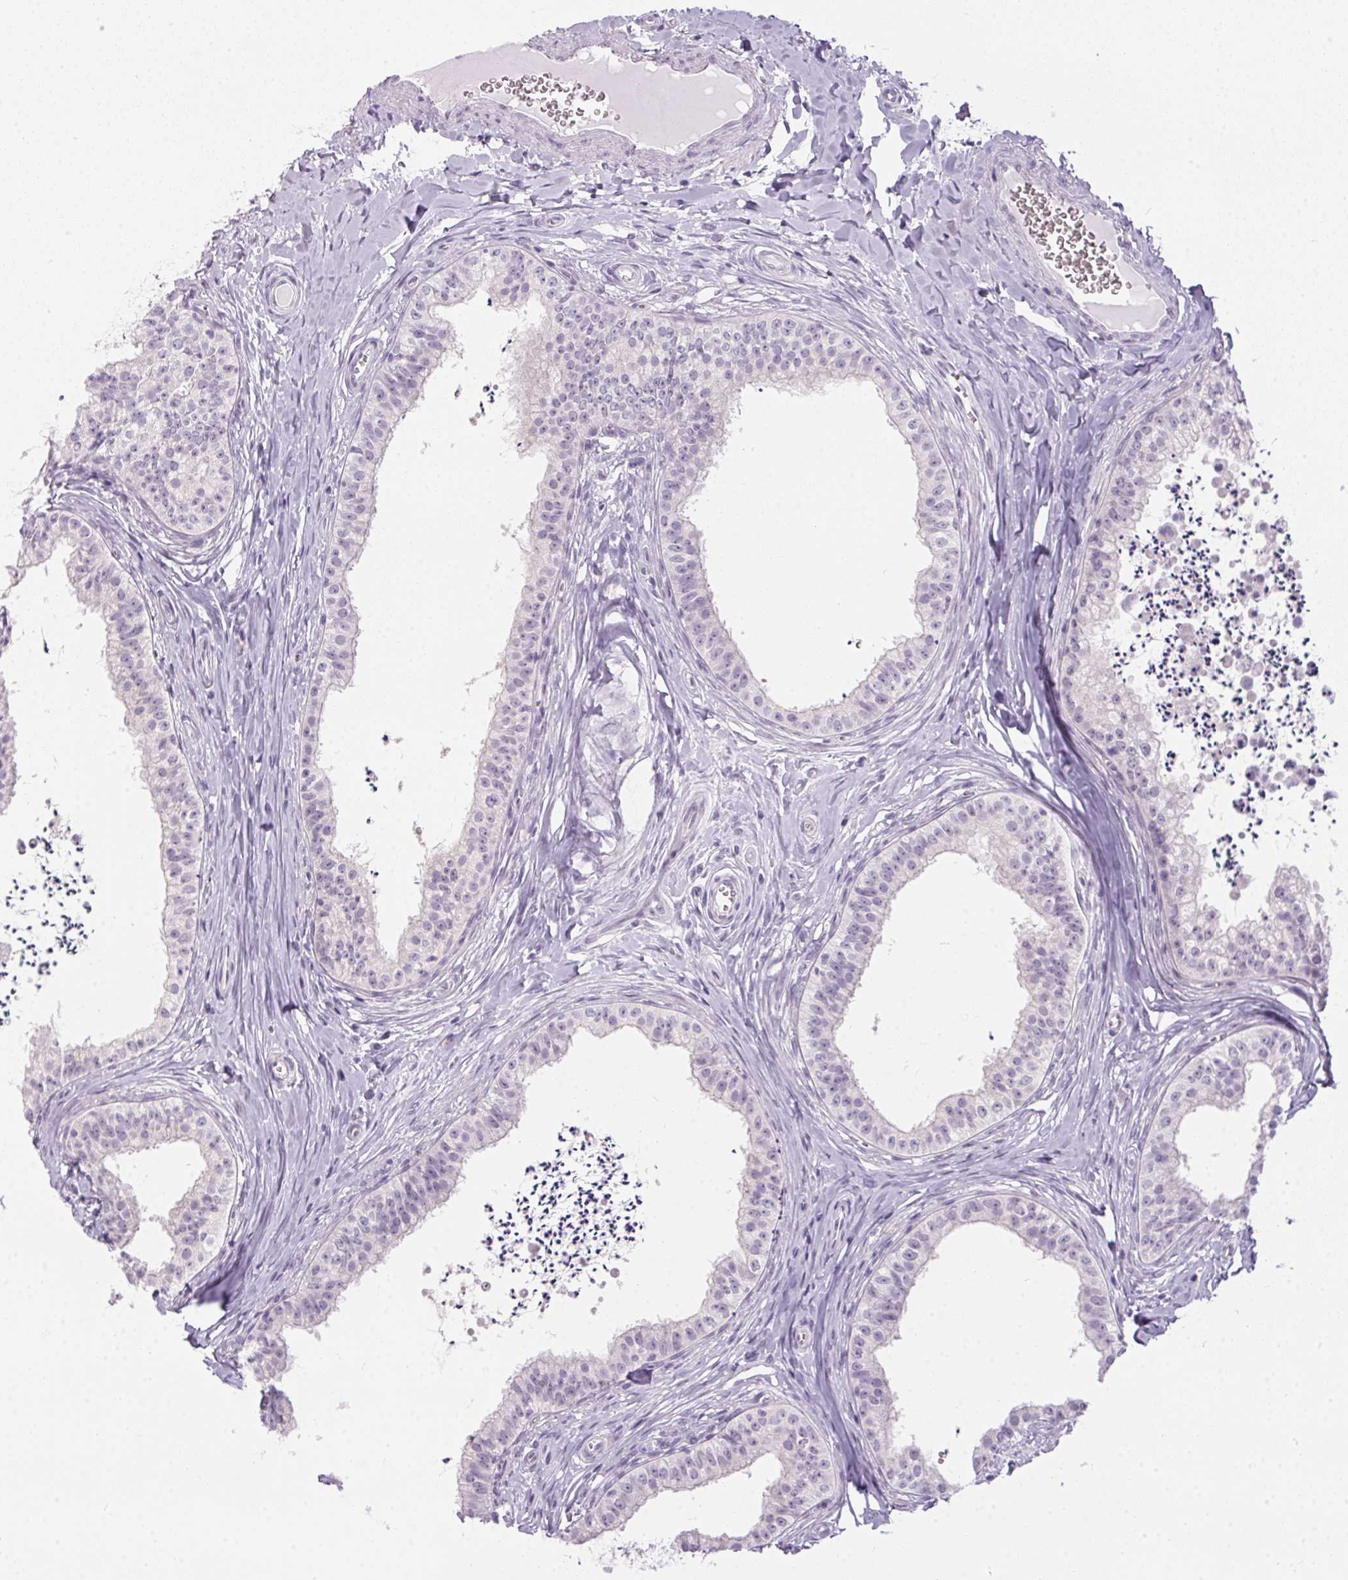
{"staining": {"intensity": "negative", "quantity": "none", "location": "none"}, "tissue": "epididymis", "cell_type": "Glandular cells", "image_type": "normal", "snomed": [{"axis": "morphology", "description": "Normal tissue, NOS"}, {"axis": "topography", "description": "Epididymis"}], "caption": "Glandular cells show no significant positivity in normal epididymis.", "gene": "GBP6", "patient": {"sex": "male", "age": 24}}